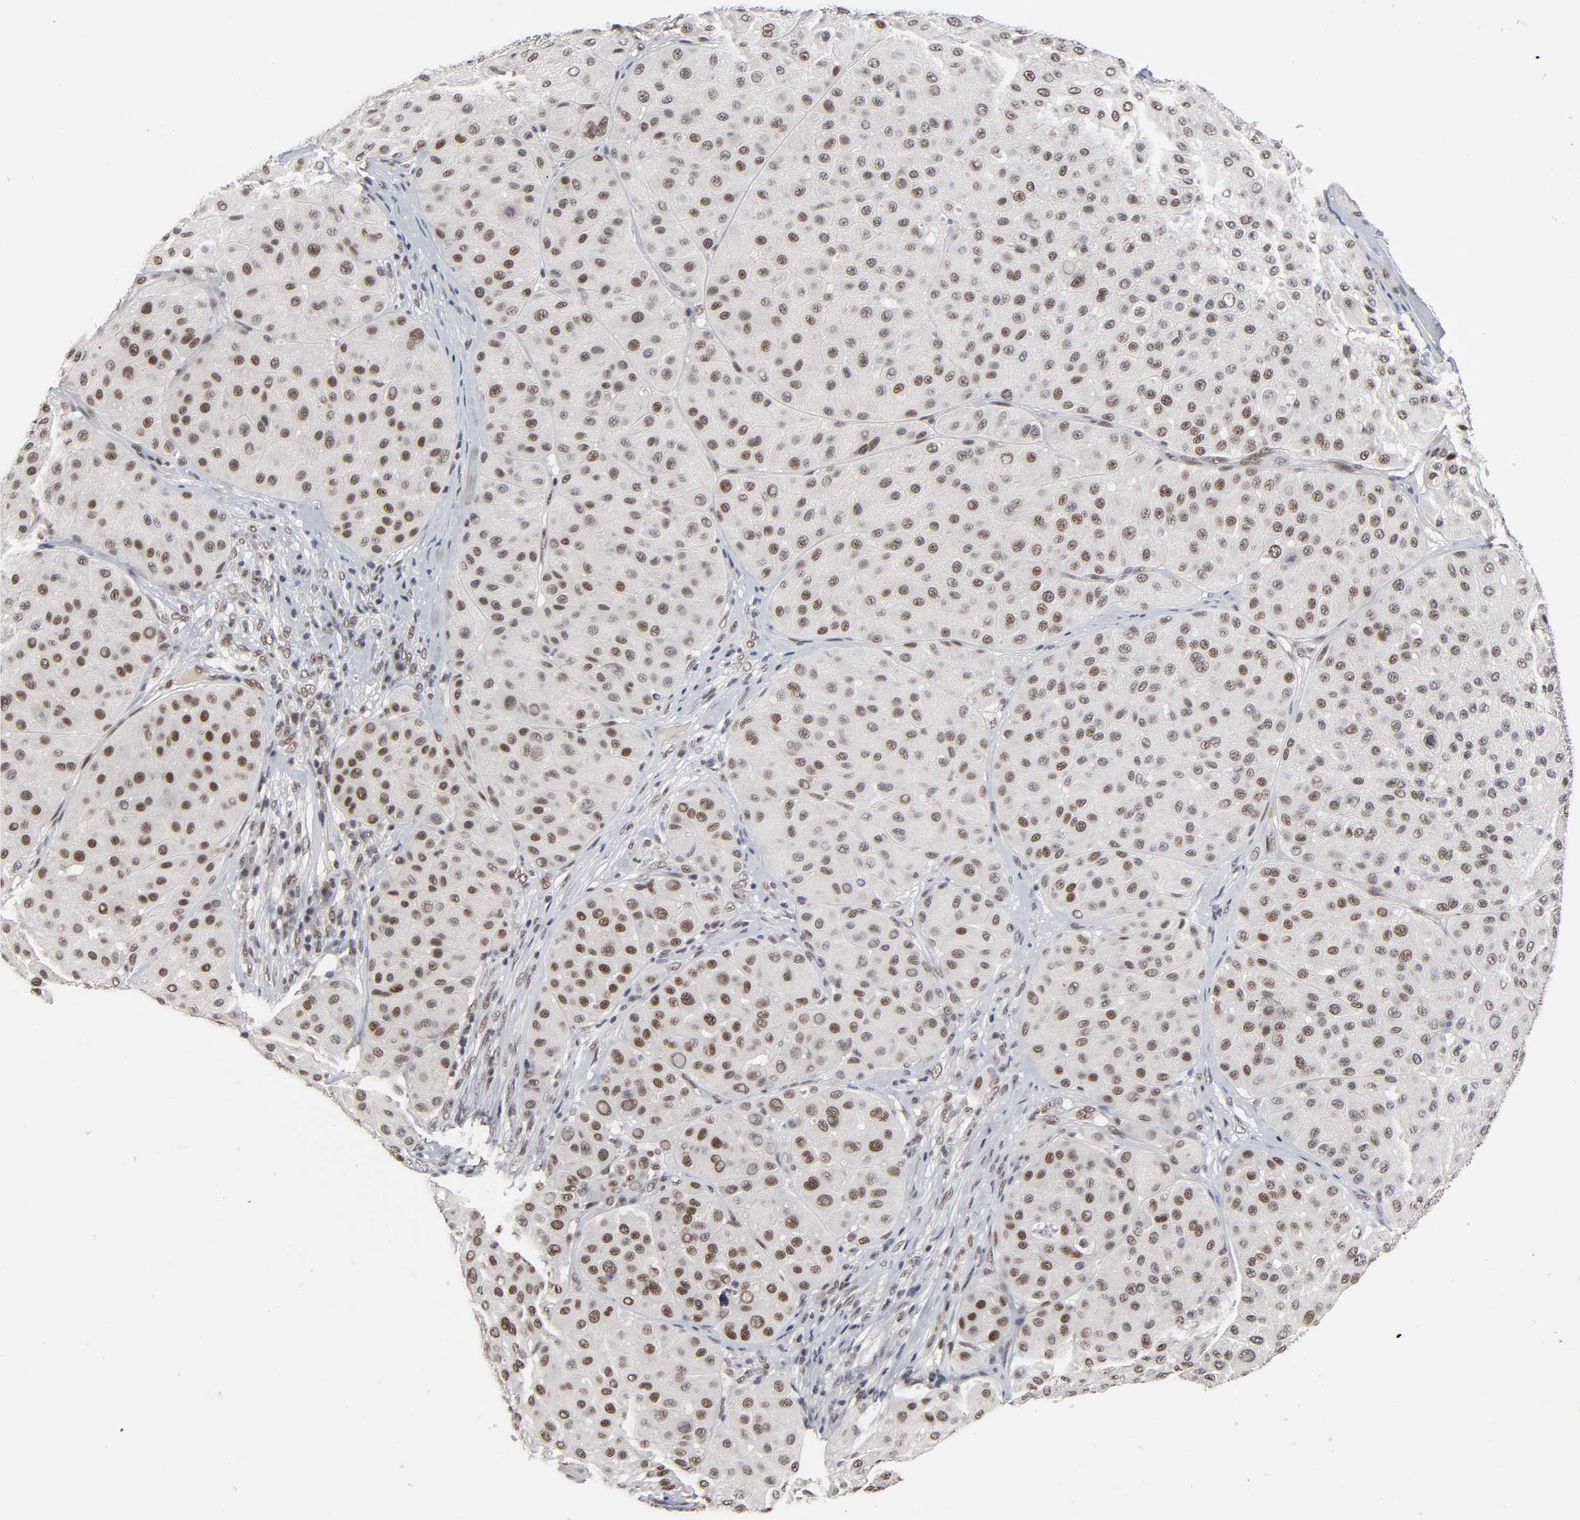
{"staining": {"intensity": "moderate", "quantity": ">75%", "location": "nuclear"}, "tissue": "melanoma", "cell_type": "Tumor cells", "image_type": "cancer", "snomed": [{"axis": "morphology", "description": "Normal tissue, NOS"}, {"axis": "morphology", "description": "Malignant melanoma, Metastatic site"}, {"axis": "topography", "description": "Skin"}], "caption": "A high-resolution micrograph shows immunohistochemistry staining of malignant melanoma (metastatic site), which demonstrates moderate nuclear staining in approximately >75% of tumor cells. (DAB (3,3'-diaminobenzidine) = brown stain, brightfield microscopy at high magnification).", "gene": "TRIM33", "patient": {"sex": "male", "age": 41}}